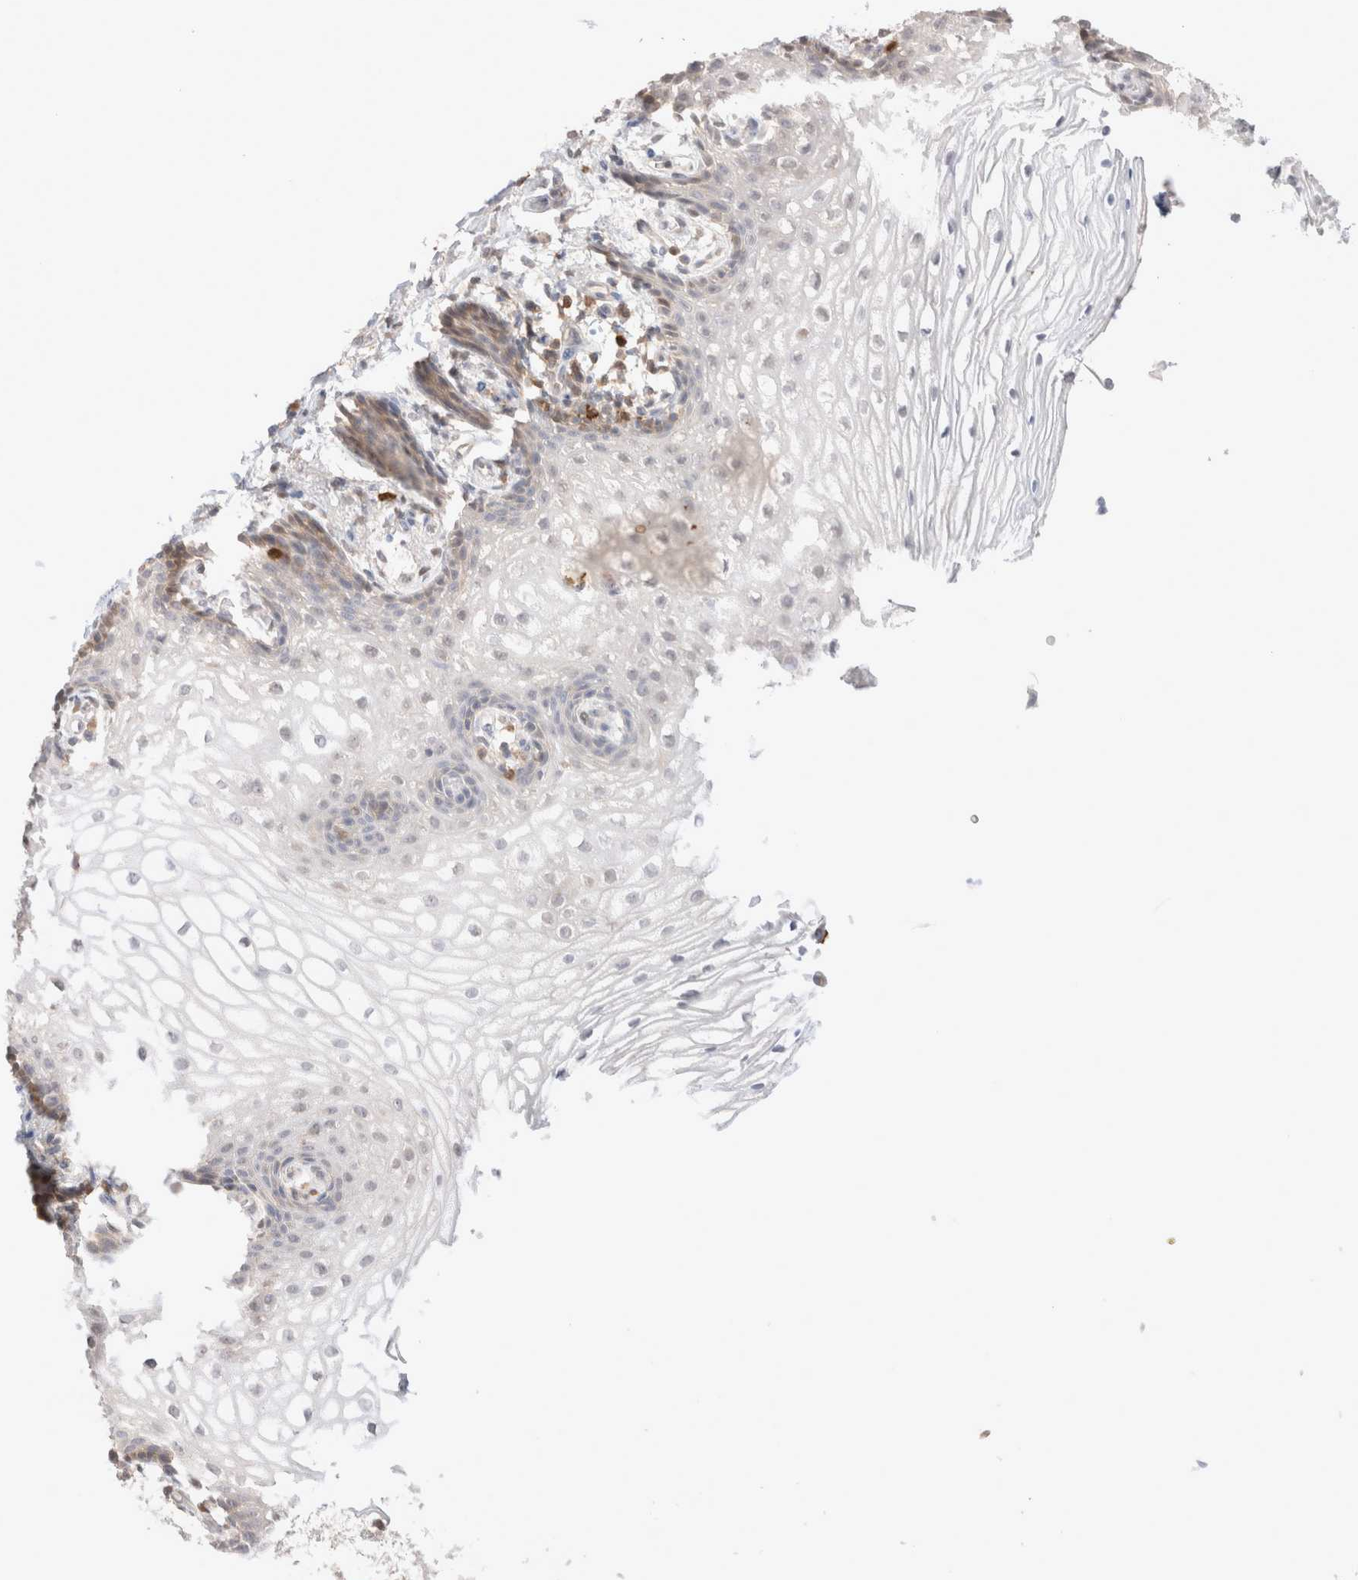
{"staining": {"intensity": "weak", "quantity": "<25%", "location": "cytoplasmic/membranous"}, "tissue": "vagina", "cell_type": "Squamous epithelial cells", "image_type": "normal", "snomed": [{"axis": "morphology", "description": "Normal tissue, NOS"}, {"axis": "topography", "description": "Vagina"}], "caption": "Photomicrograph shows no protein expression in squamous epithelial cells of benign vagina.", "gene": "STARD10", "patient": {"sex": "female", "age": 60}}